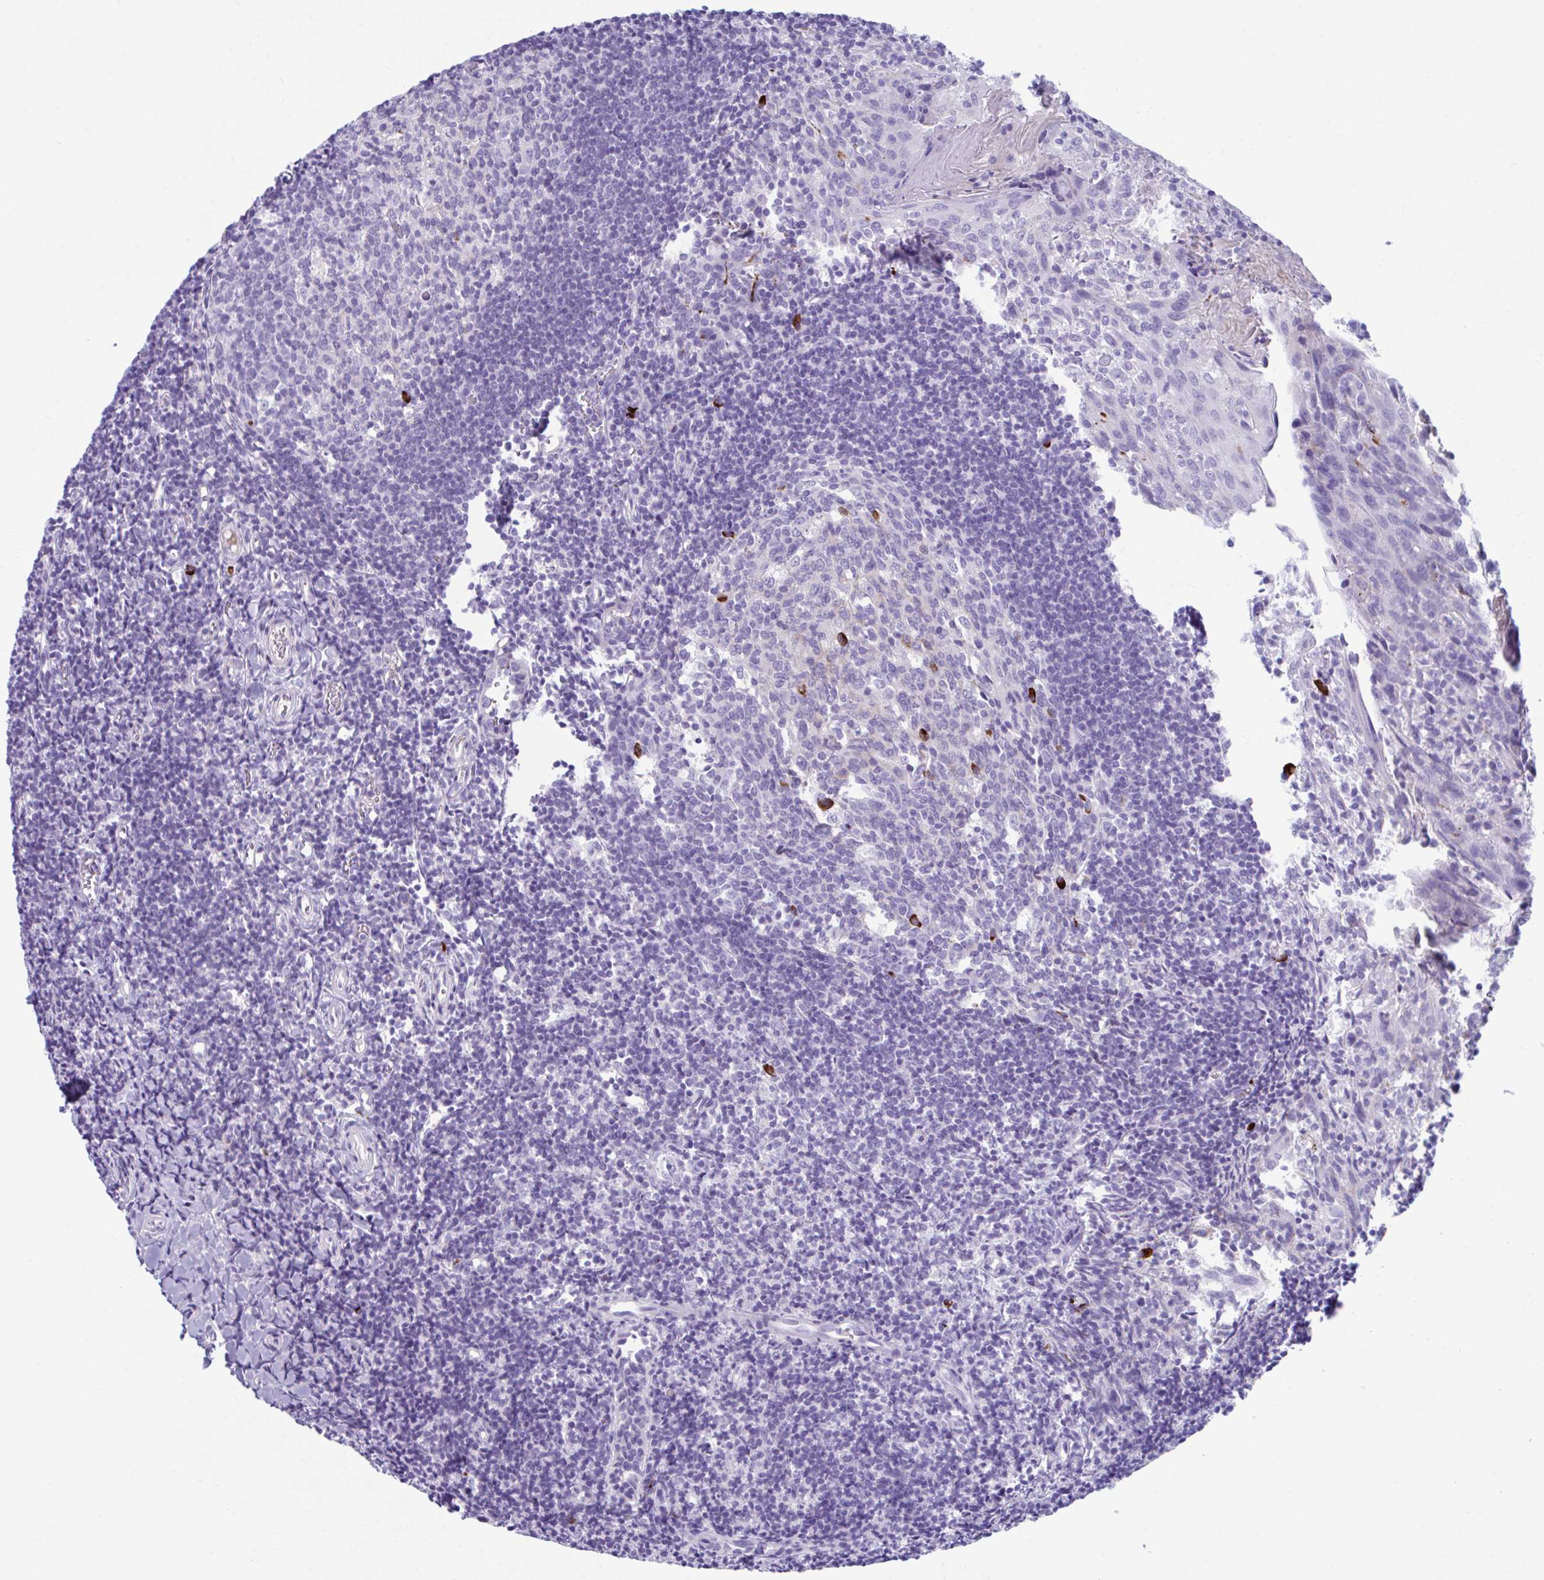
{"staining": {"intensity": "strong", "quantity": "<25%", "location": "cytoplasmic/membranous"}, "tissue": "tonsil", "cell_type": "Germinal center cells", "image_type": "normal", "snomed": [{"axis": "morphology", "description": "Normal tissue, NOS"}, {"axis": "topography", "description": "Tonsil"}], "caption": "This micrograph shows IHC staining of normal tonsil, with medium strong cytoplasmic/membranous positivity in about <25% of germinal center cells.", "gene": "C12orf71", "patient": {"sex": "female", "age": 10}}